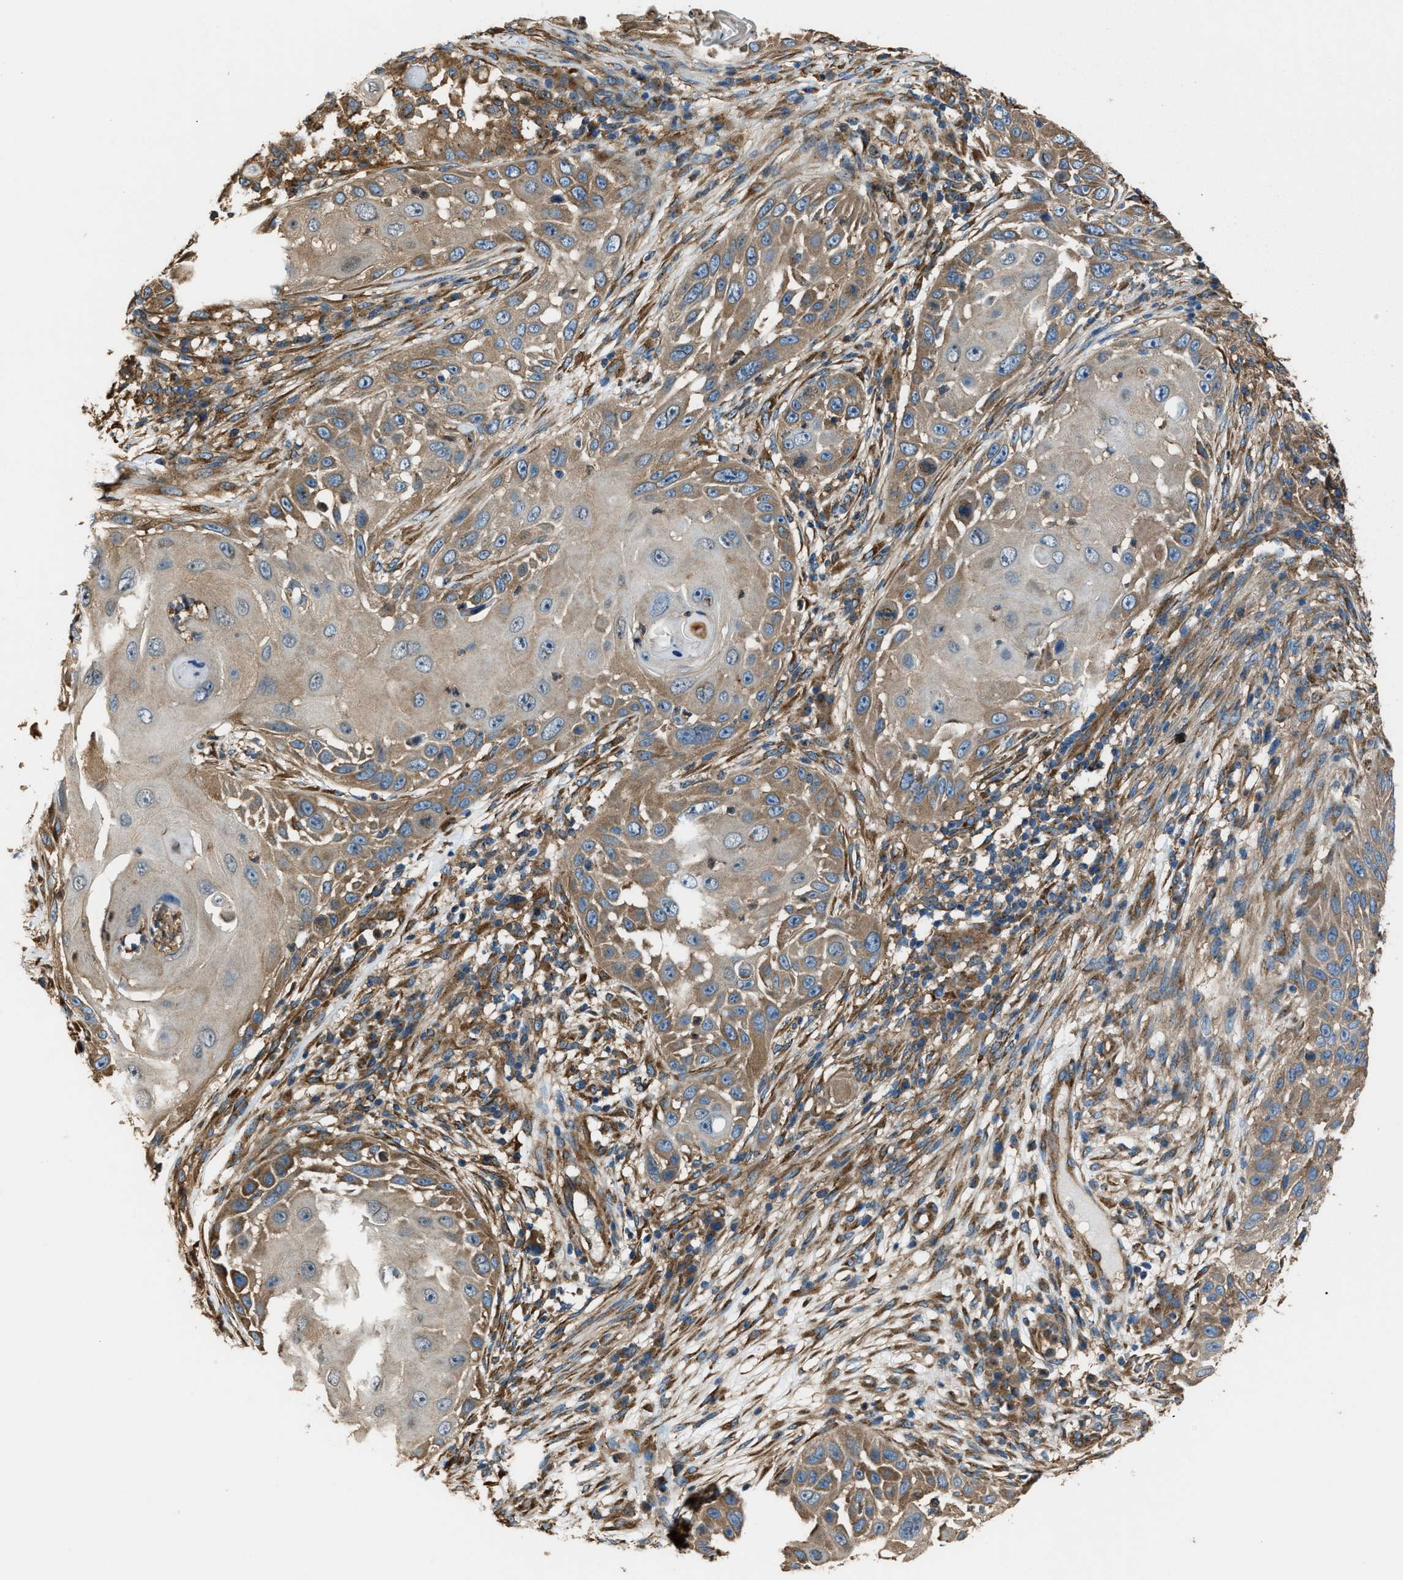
{"staining": {"intensity": "moderate", "quantity": ">75%", "location": "cytoplasmic/membranous"}, "tissue": "skin cancer", "cell_type": "Tumor cells", "image_type": "cancer", "snomed": [{"axis": "morphology", "description": "Squamous cell carcinoma, NOS"}, {"axis": "topography", "description": "Skin"}], "caption": "This is a histology image of IHC staining of skin squamous cell carcinoma, which shows moderate staining in the cytoplasmic/membranous of tumor cells.", "gene": "TRPC1", "patient": {"sex": "female", "age": 44}}